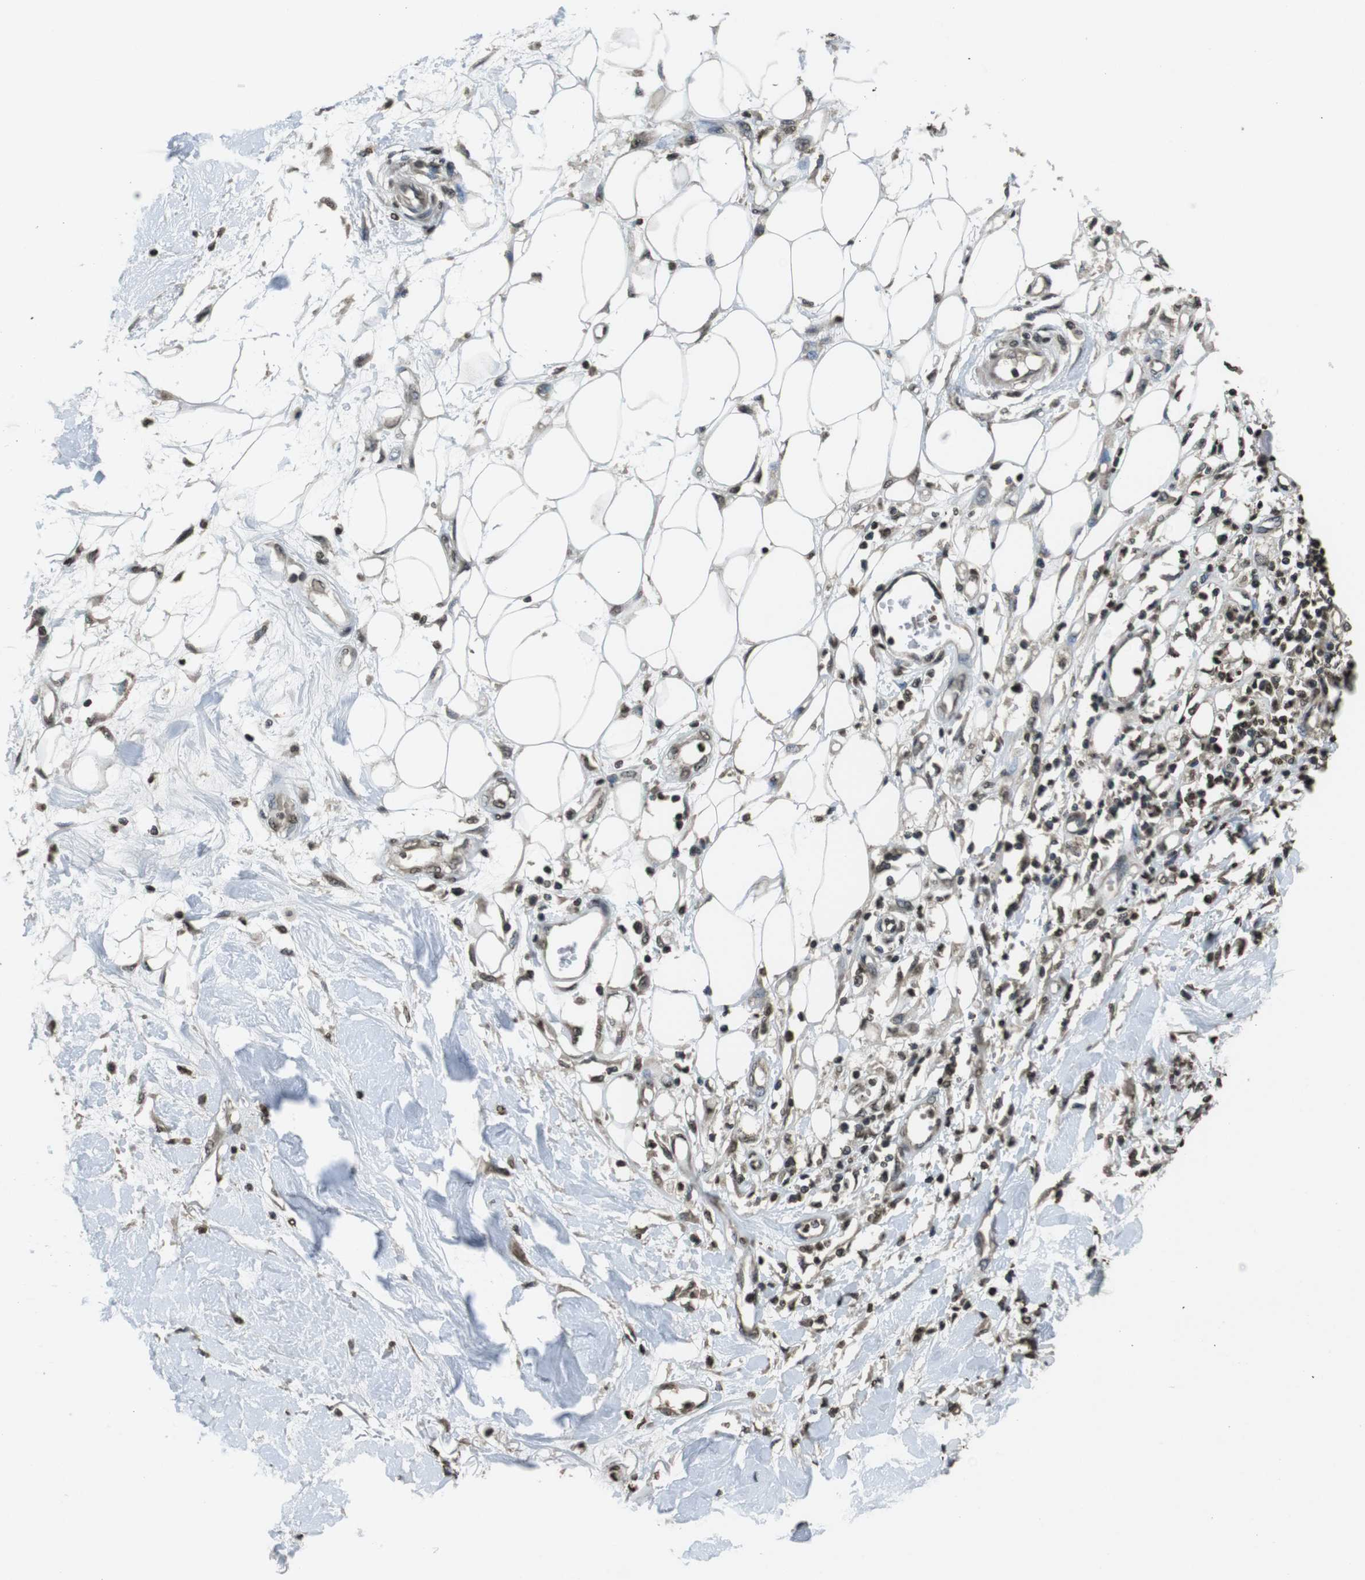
{"staining": {"intensity": "moderate", "quantity": ">75%", "location": "nuclear"}, "tissue": "adipose tissue", "cell_type": "Adipocytes", "image_type": "normal", "snomed": [{"axis": "morphology", "description": "Normal tissue, NOS"}, {"axis": "morphology", "description": "Squamous cell carcinoma, NOS"}, {"axis": "topography", "description": "Skin"}, {"axis": "topography", "description": "Peripheral nerve tissue"}], "caption": "This micrograph reveals immunohistochemistry staining of normal adipose tissue, with medium moderate nuclear staining in approximately >75% of adipocytes.", "gene": "MAF", "patient": {"sex": "male", "age": 83}}